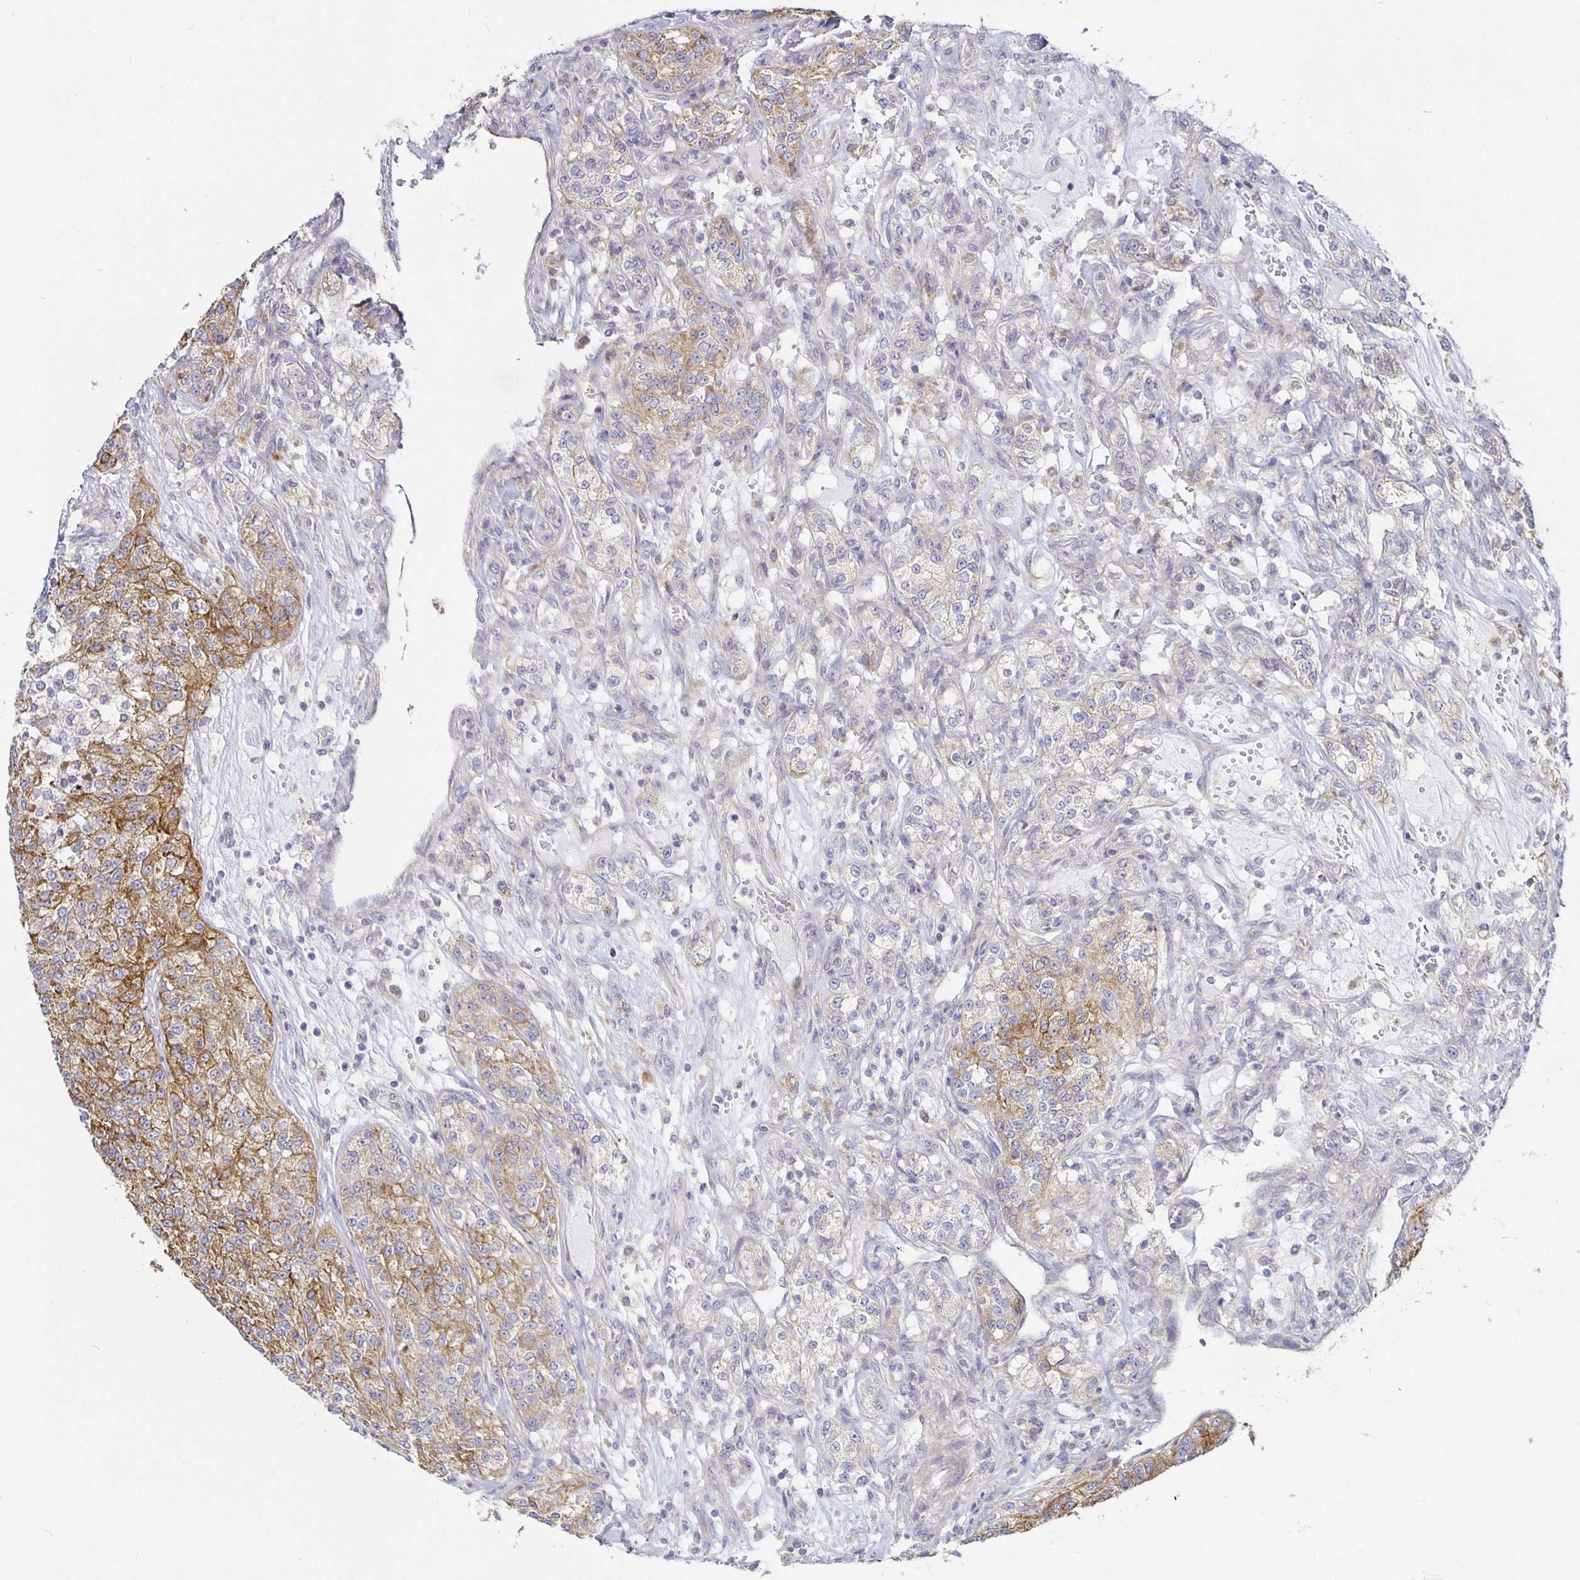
{"staining": {"intensity": "moderate", "quantity": "25%-75%", "location": "cytoplasmic/membranous"}, "tissue": "renal cancer", "cell_type": "Tumor cells", "image_type": "cancer", "snomed": [{"axis": "morphology", "description": "Adenocarcinoma, NOS"}, {"axis": "topography", "description": "Kidney"}], "caption": "Moderate cytoplasmic/membranous positivity for a protein is identified in approximately 25%-75% of tumor cells of adenocarcinoma (renal) using IHC.", "gene": "FLRT3", "patient": {"sex": "female", "age": 63}}